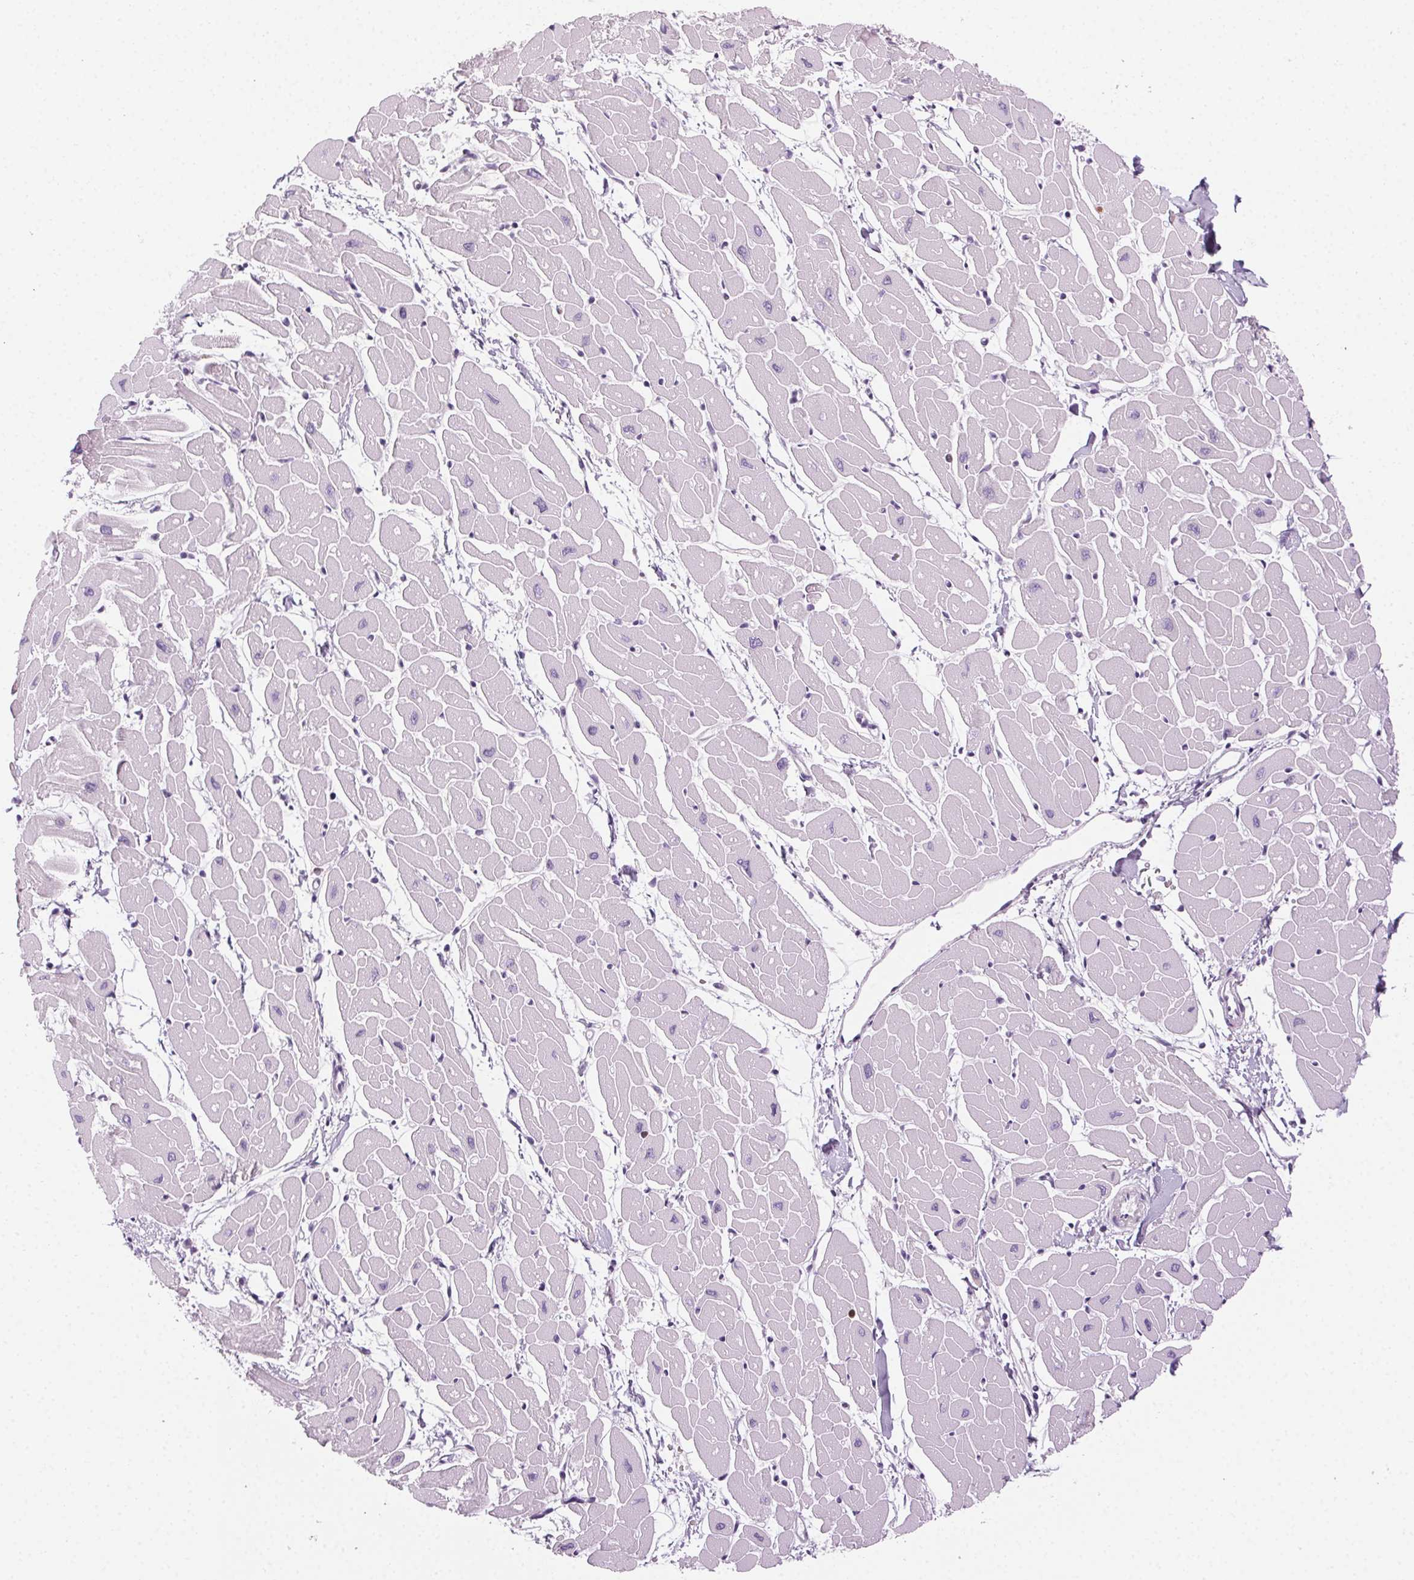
{"staining": {"intensity": "negative", "quantity": "none", "location": "none"}, "tissue": "heart muscle", "cell_type": "Cardiomyocytes", "image_type": "normal", "snomed": [{"axis": "morphology", "description": "Normal tissue, NOS"}, {"axis": "topography", "description": "Heart"}], "caption": "Cardiomyocytes are negative for brown protein staining in unremarkable heart muscle. (Immunohistochemistry (ihc), brightfield microscopy, high magnification).", "gene": "MPO", "patient": {"sex": "male", "age": 57}}